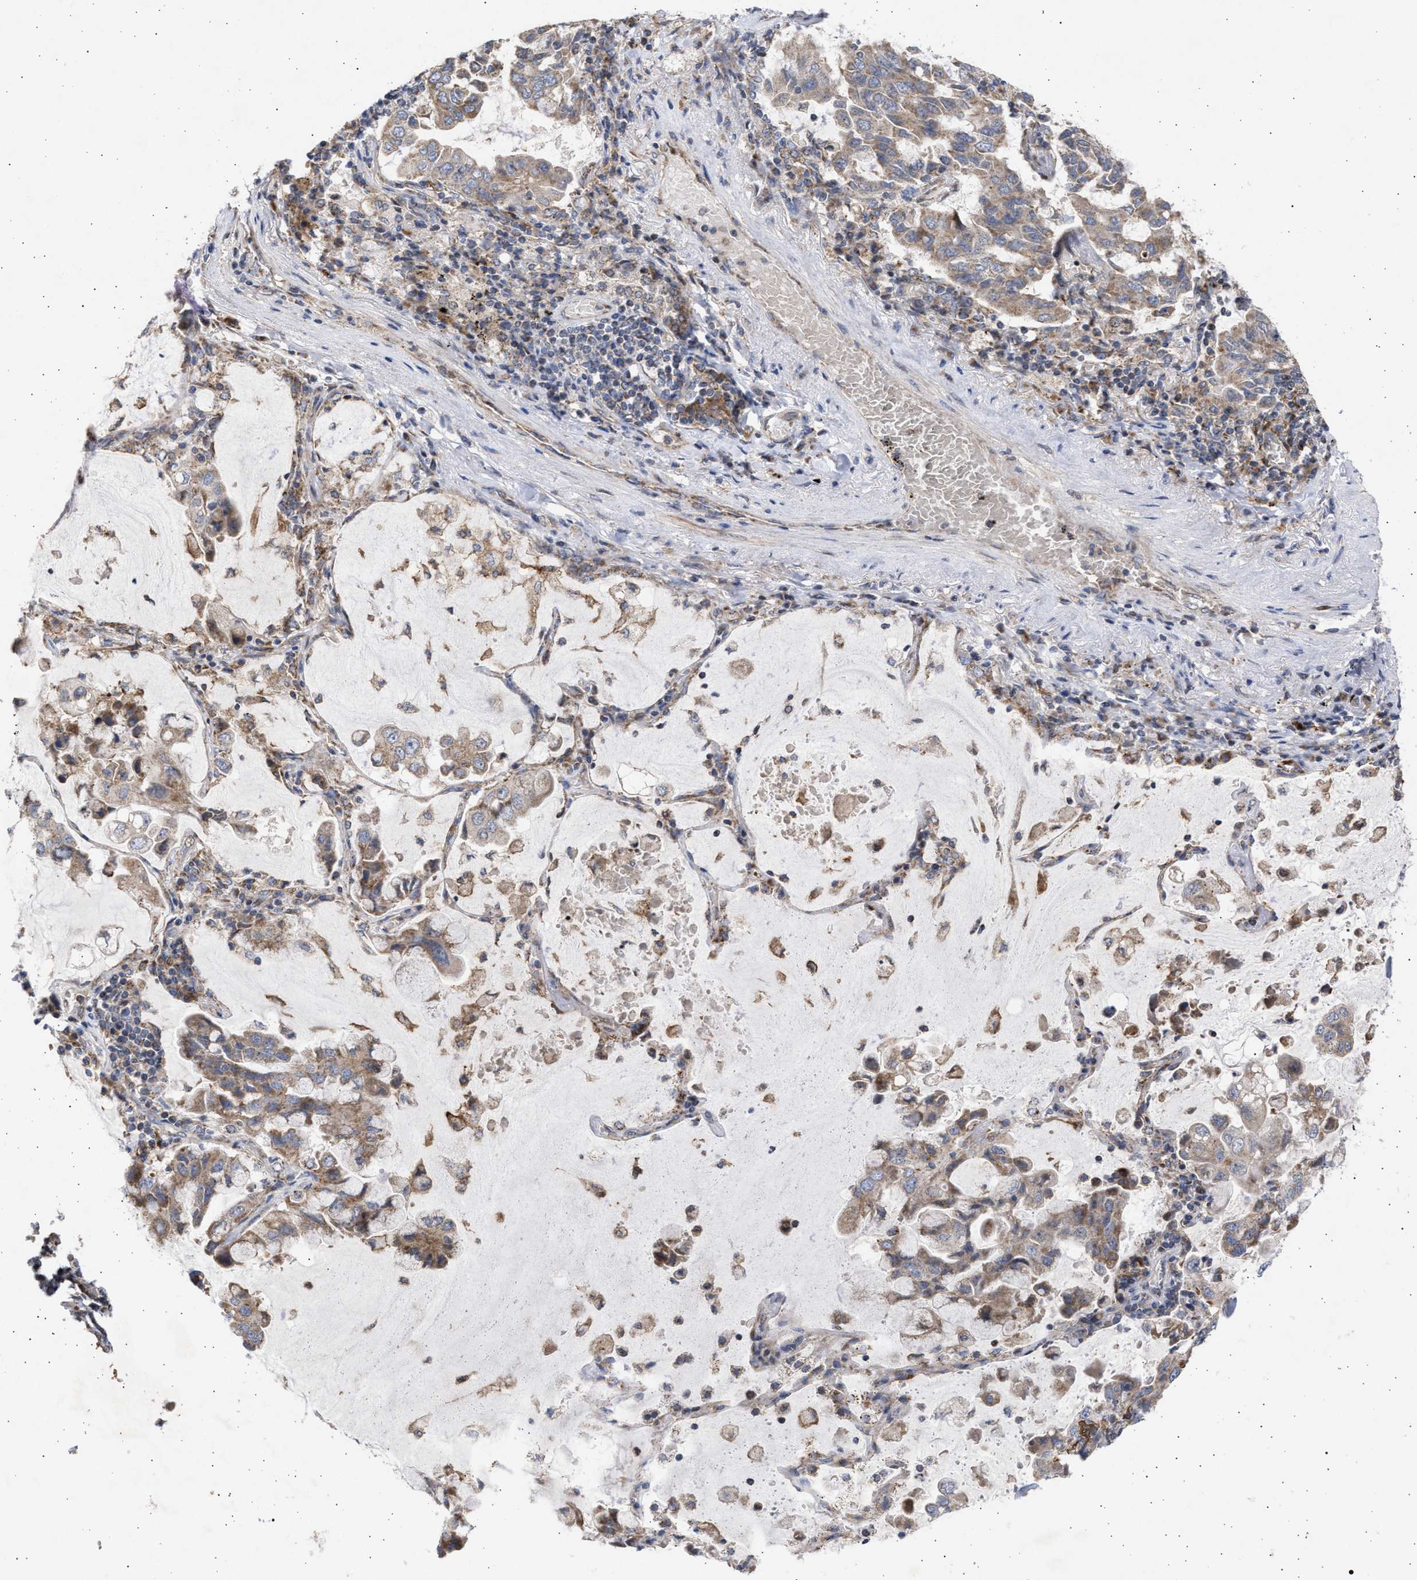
{"staining": {"intensity": "moderate", "quantity": ">75%", "location": "cytoplasmic/membranous"}, "tissue": "lung cancer", "cell_type": "Tumor cells", "image_type": "cancer", "snomed": [{"axis": "morphology", "description": "Adenocarcinoma, NOS"}, {"axis": "topography", "description": "Lung"}], "caption": "Protein staining of lung cancer (adenocarcinoma) tissue demonstrates moderate cytoplasmic/membranous positivity in approximately >75% of tumor cells.", "gene": "TTC19", "patient": {"sex": "male", "age": 64}}